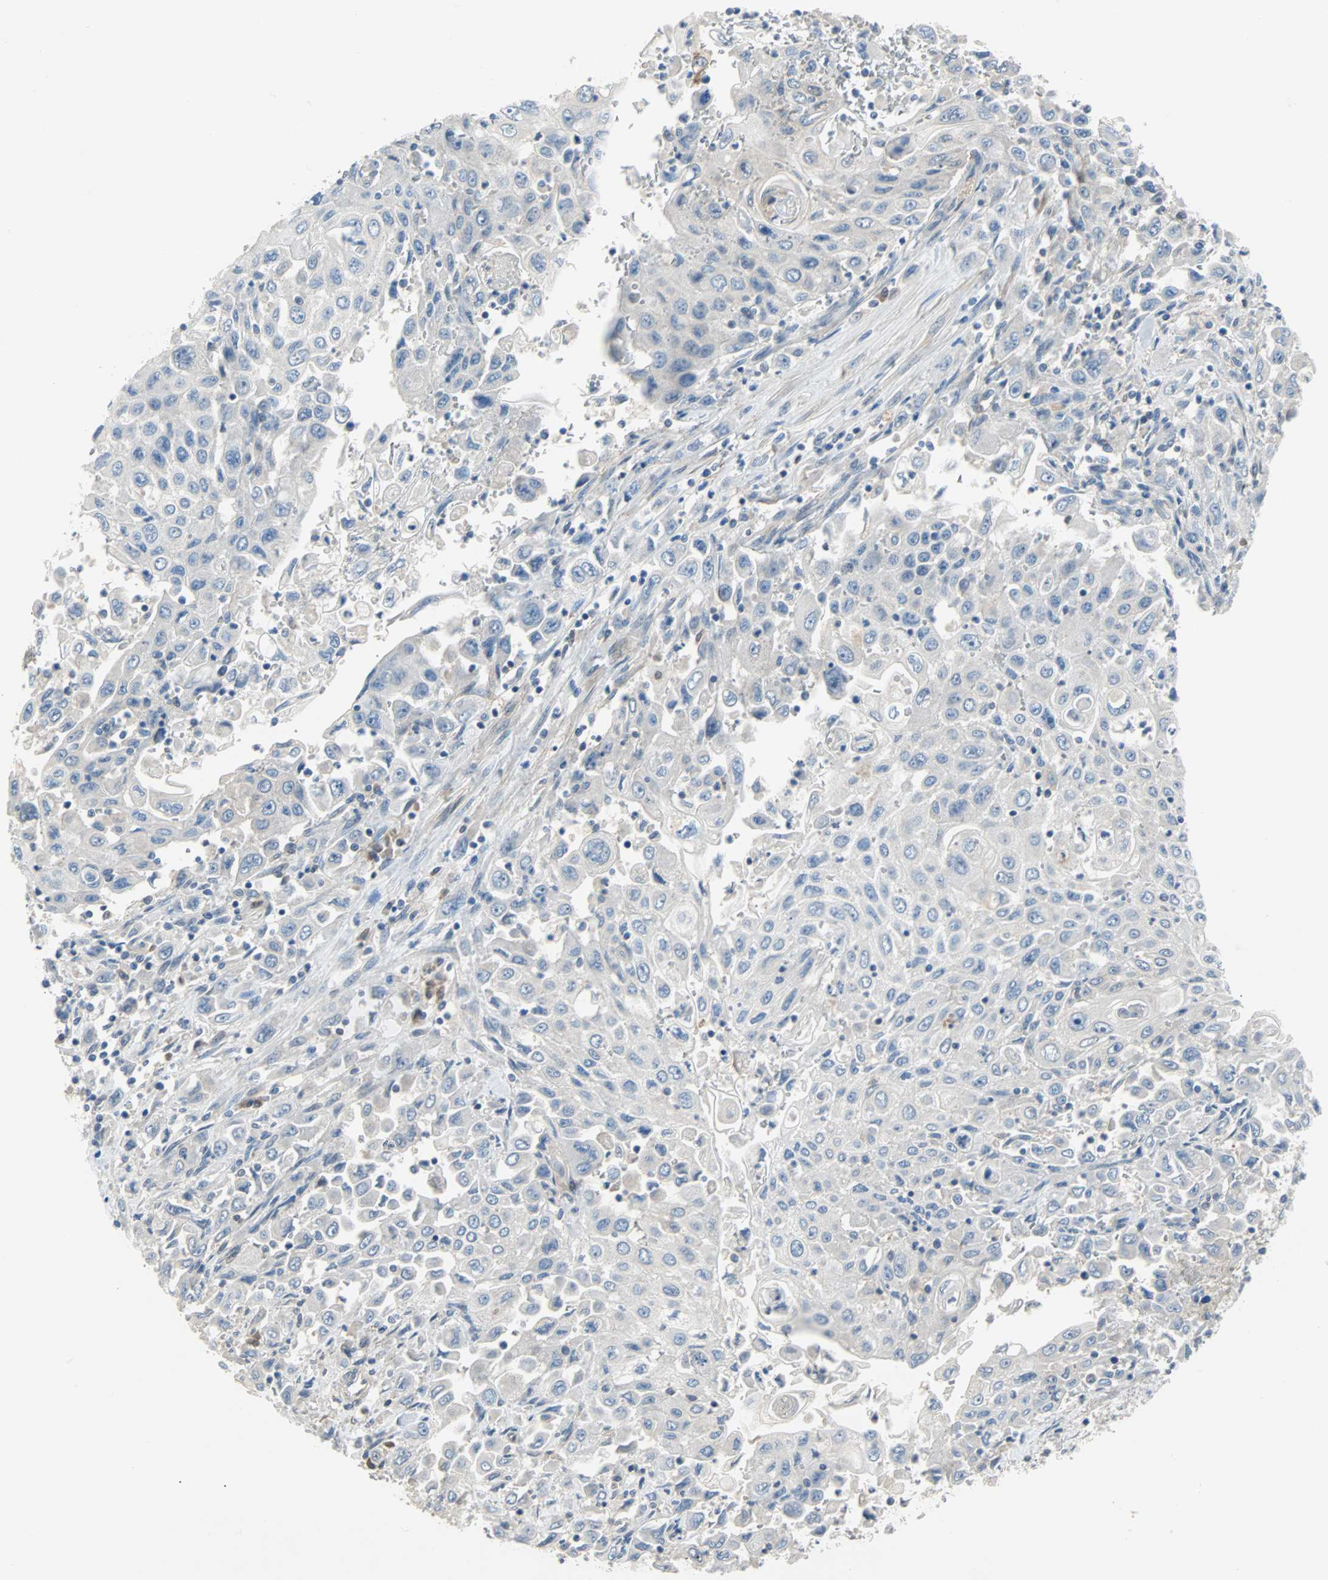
{"staining": {"intensity": "negative", "quantity": "none", "location": "none"}, "tissue": "pancreatic cancer", "cell_type": "Tumor cells", "image_type": "cancer", "snomed": [{"axis": "morphology", "description": "Adenocarcinoma, NOS"}, {"axis": "topography", "description": "Pancreas"}], "caption": "This micrograph is of pancreatic cancer (adenocarcinoma) stained with immunohistochemistry to label a protein in brown with the nuclei are counter-stained blue. There is no staining in tumor cells.", "gene": "TNFRSF12A", "patient": {"sex": "male", "age": 70}}